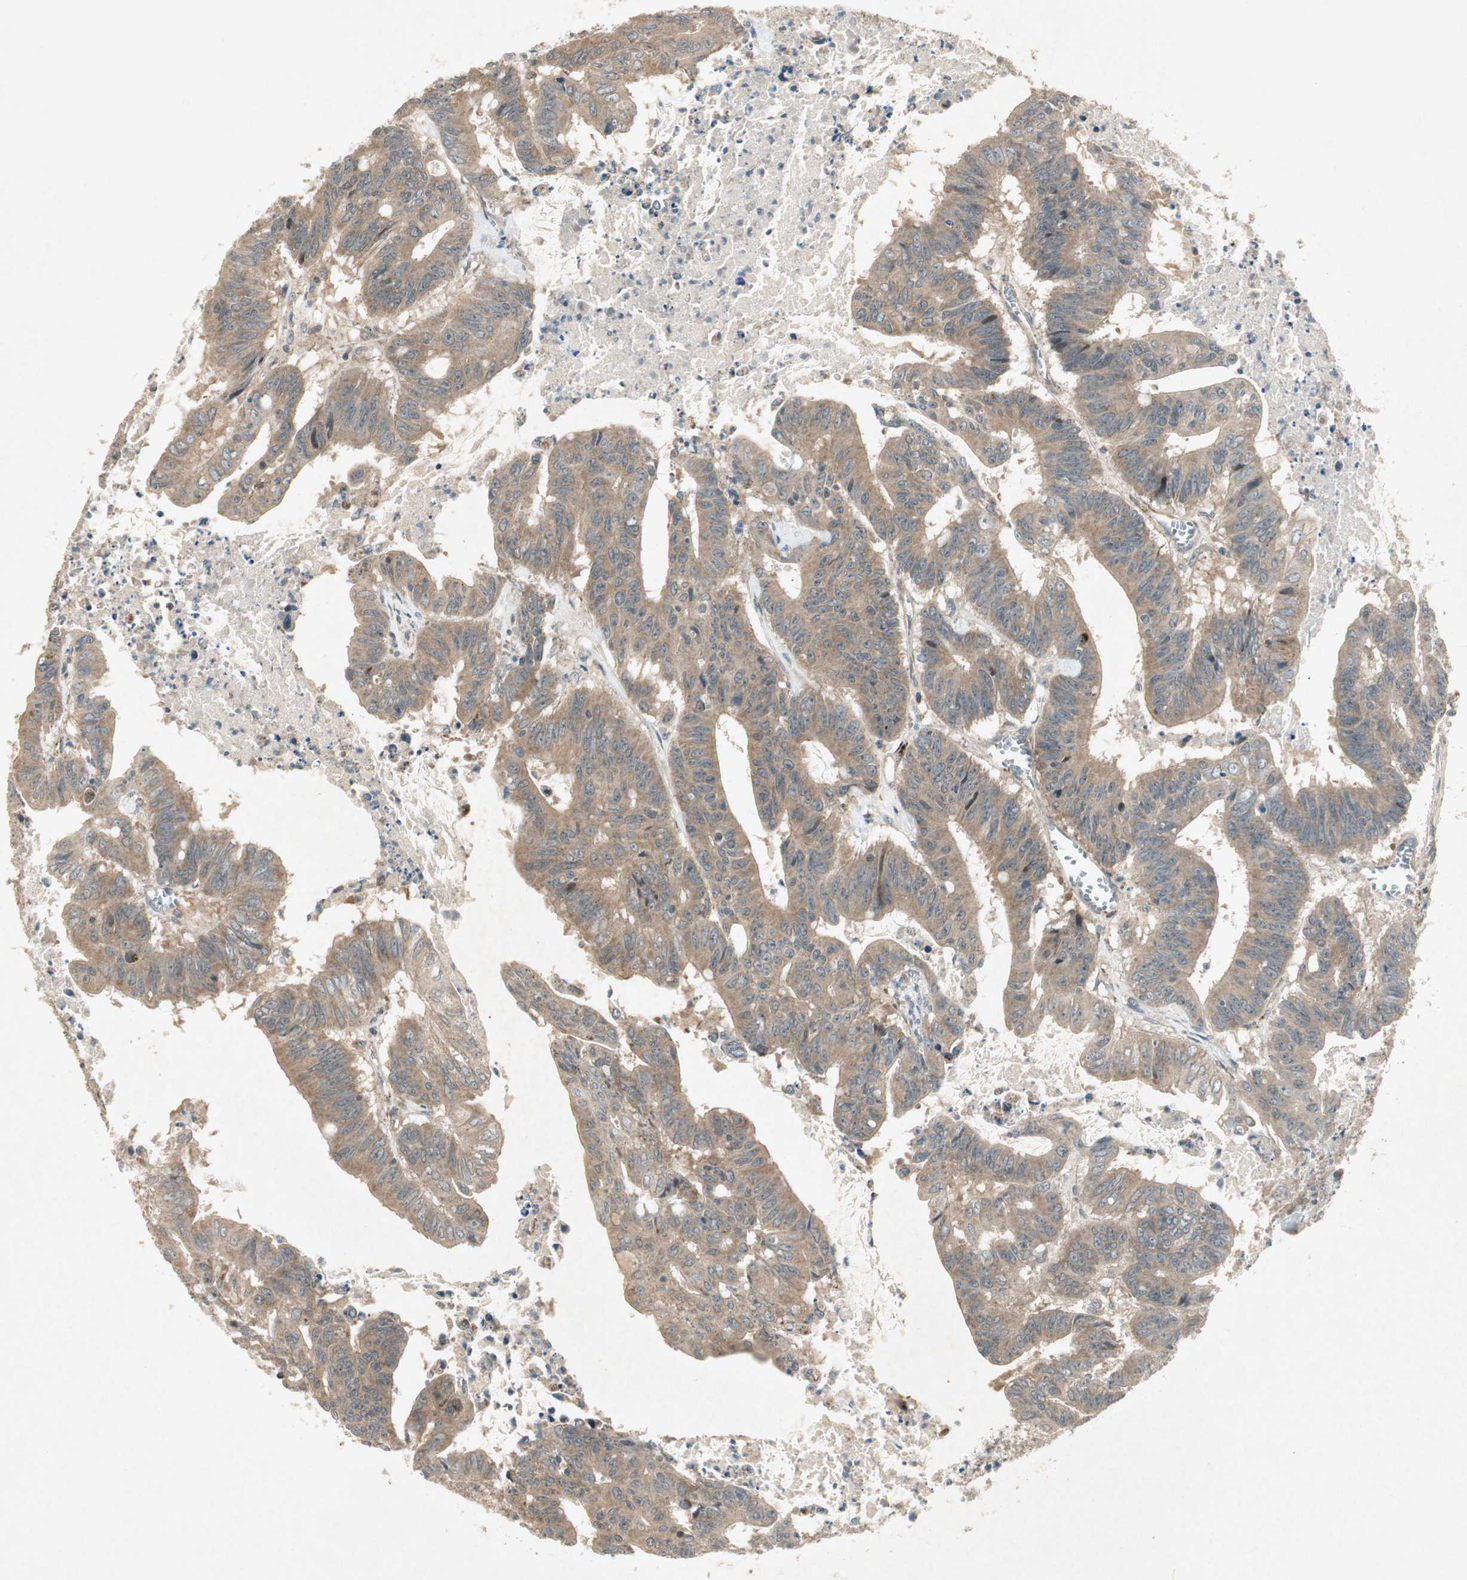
{"staining": {"intensity": "moderate", "quantity": ">75%", "location": "cytoplasmic/membranous"}, "tissue": "colorectal cancer", "cell_type": "Tumor cells", "image_type": "cancer", "snomed": [{"axis": "morphology", "description": "Adenocarcinoma, NOS"}, {"axis": "topography", "description": "Colon"}], "caption": "Approximately >75% of tumor cells in colorectal adenocarcinoma reveal moderate cytoplasmic/membranous protein staining as visualized by brown immunohistochemical staining.", "gene": "USP2", "patient": {"sex": "male", "age": 45}}